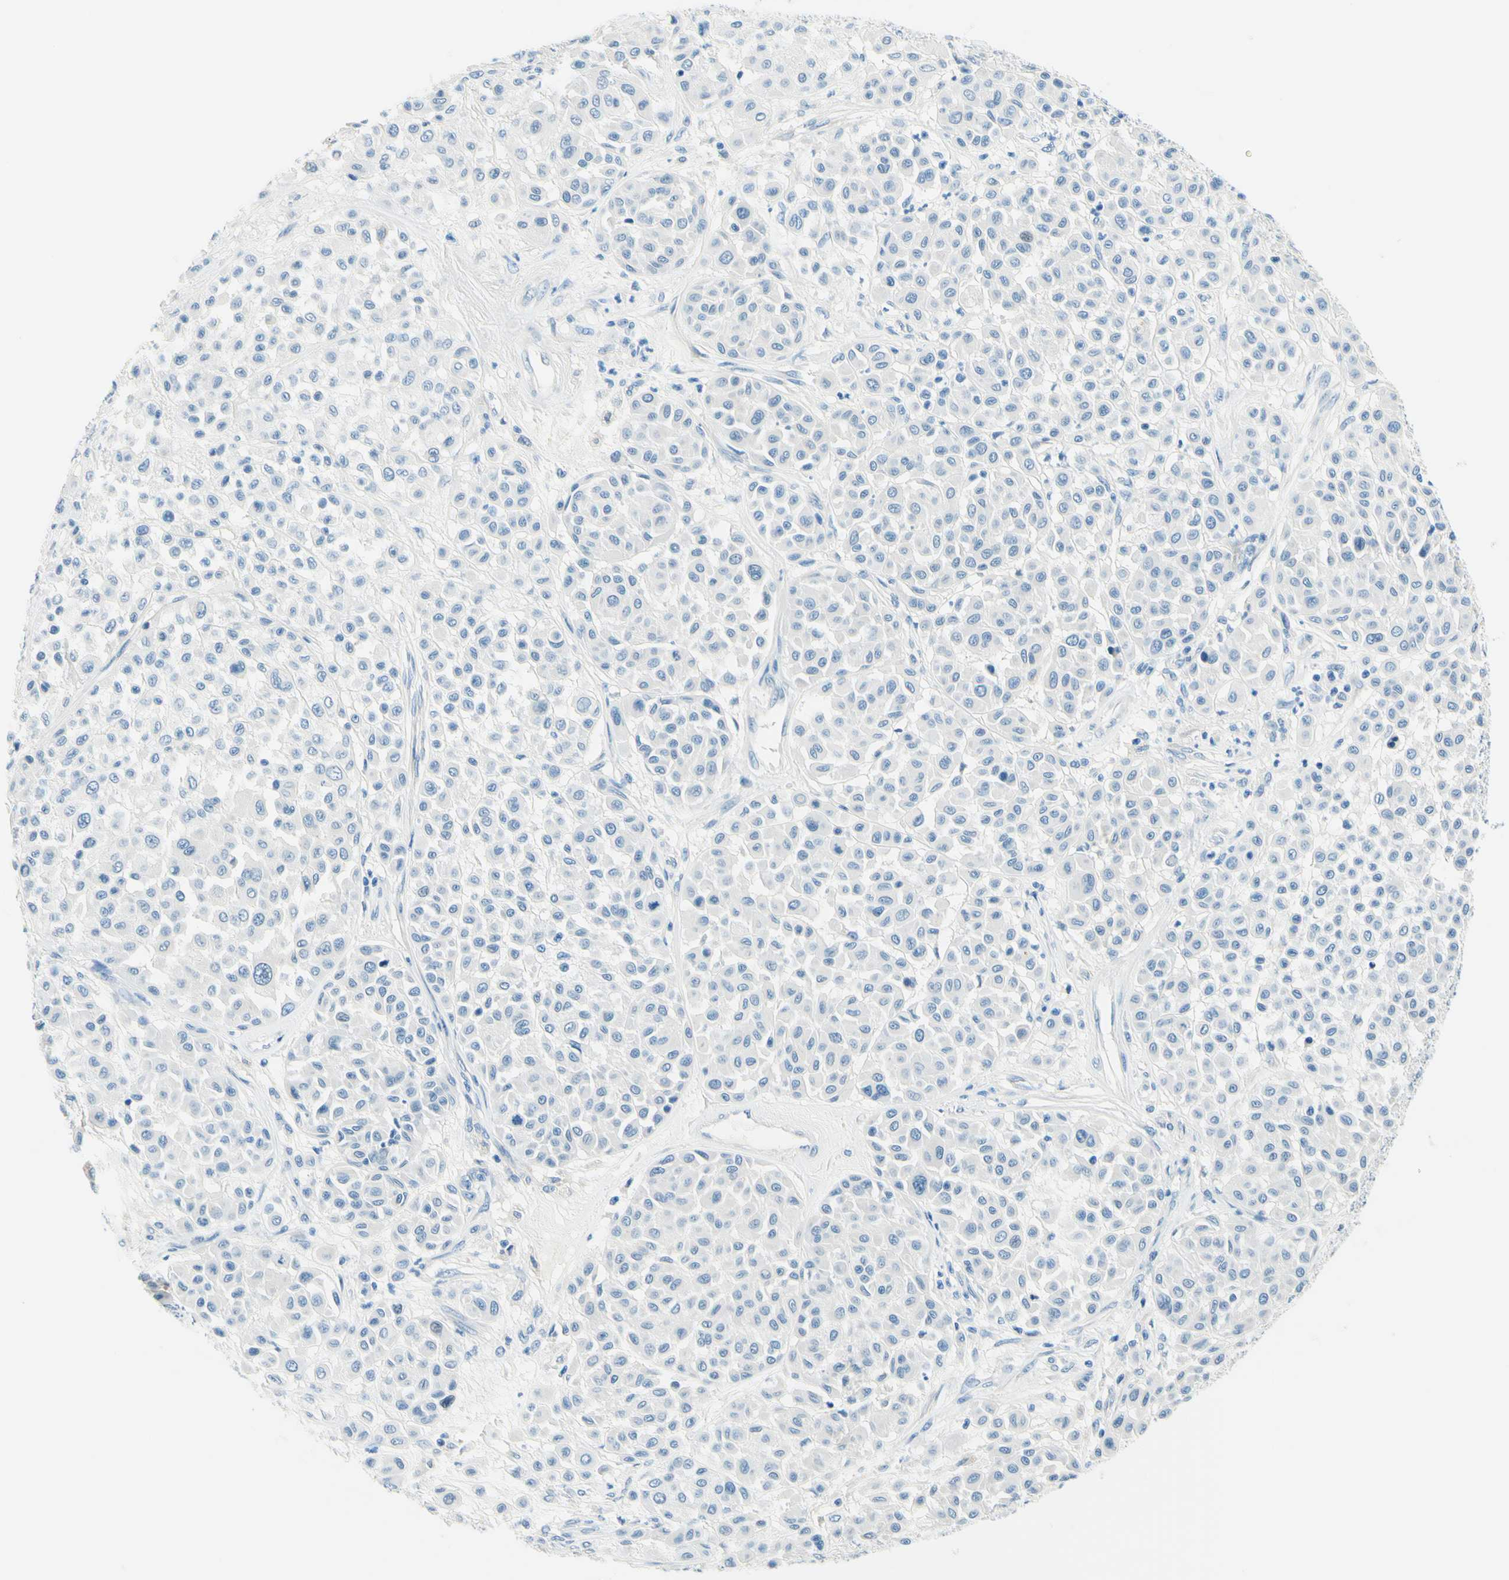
{"staining": {"intensity": "negative", "quantity": "none", "location": "none"}, "tissue": "melanoma", "cell_type": "Tumor cells", "image_type": "cancer", "snomed": [{"axis": "morphology", "description": "Malignant melanoma, Metastatic site"}, {"axis": "topography", "description": "Soft tissue"}], "caption": "Immunohistochemical staining of malignant melanoma (metastatic site) displays no significant staining in tumor cells.", "gene": "PASD1", "patient": {"sex": "male", "age": 41}}